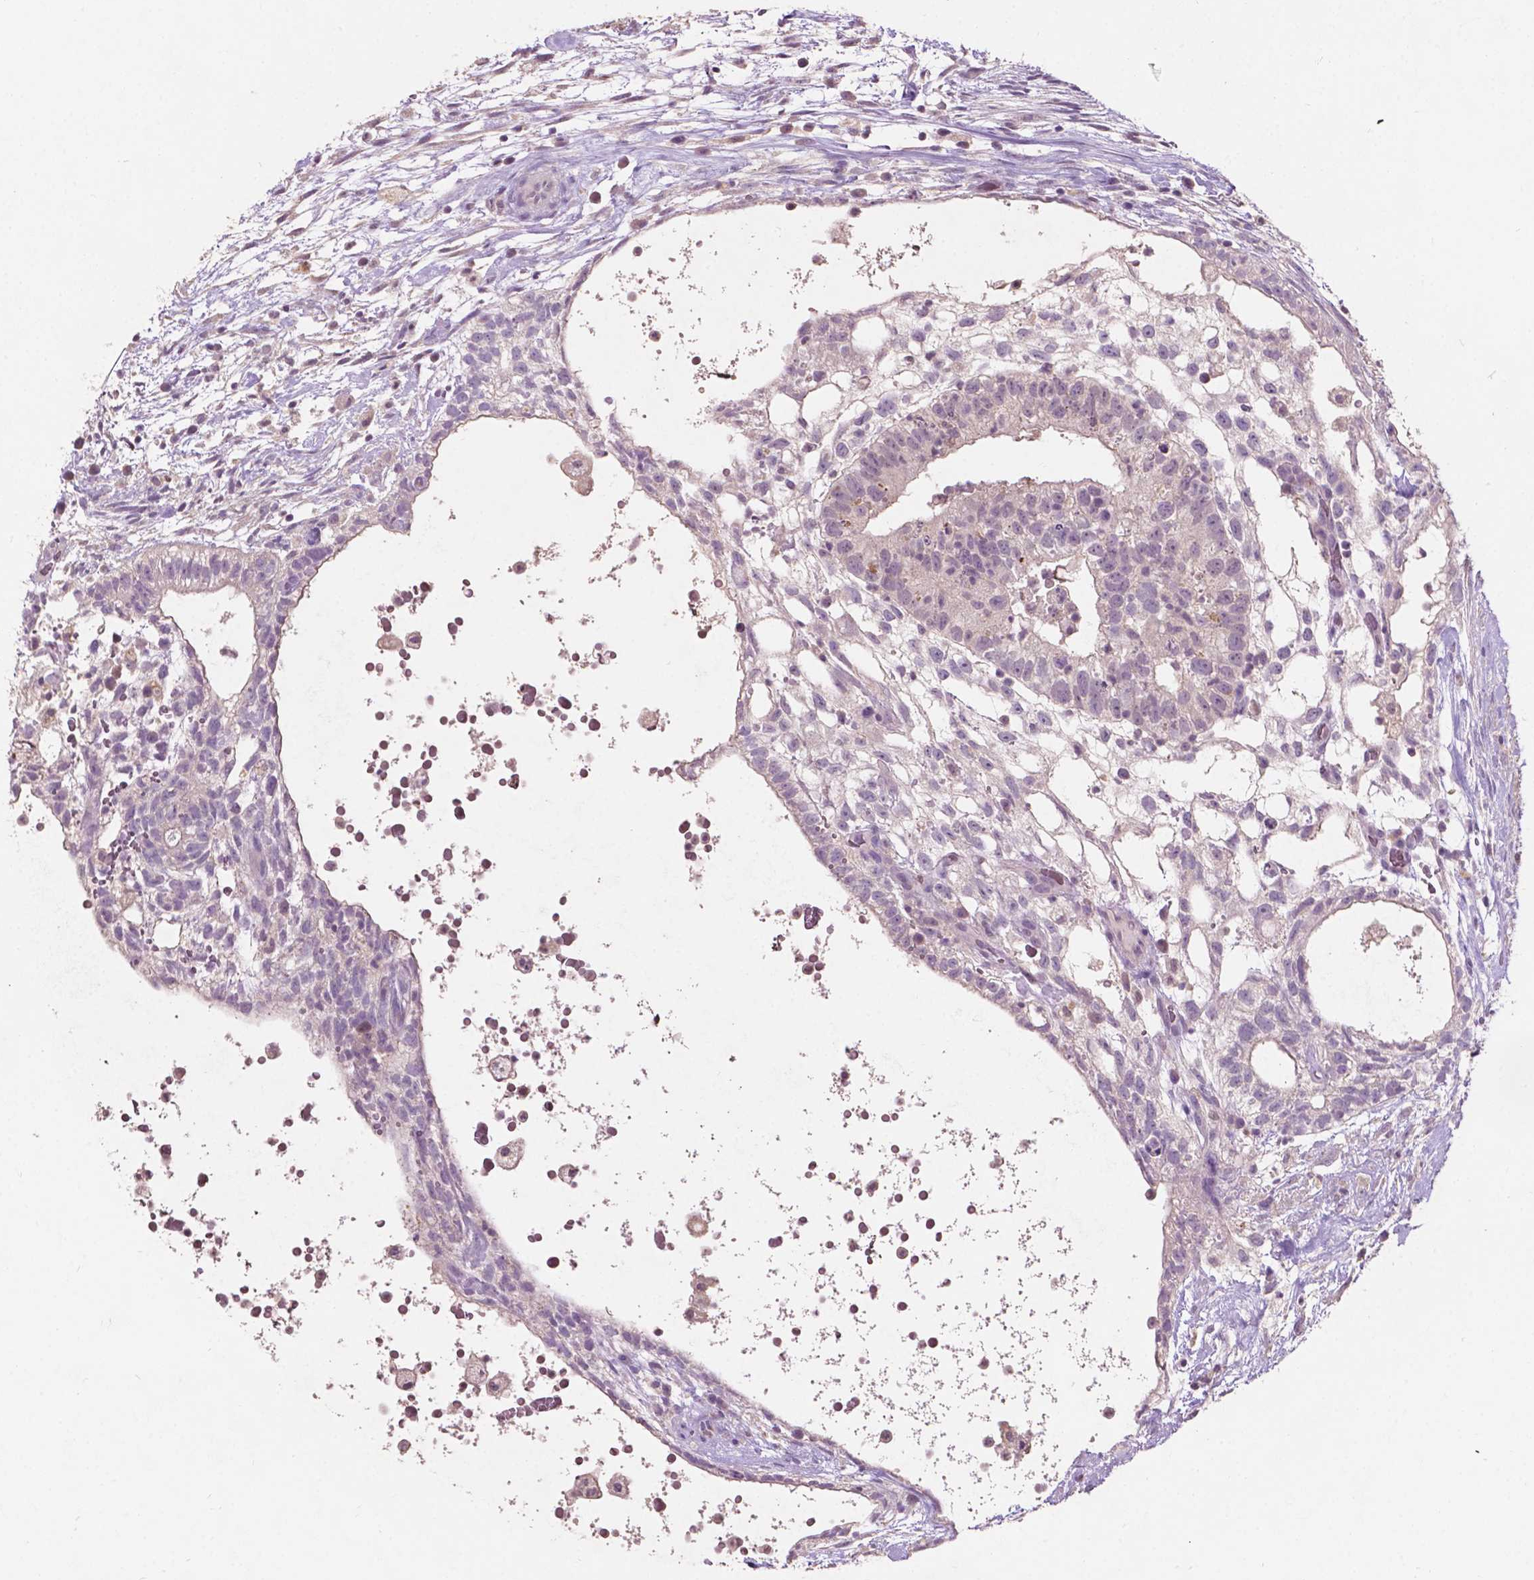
{"staining": {"intensity": "negative", "quantity": "none", "location": "none"}, "tissue": "testis cancer", "cell_type": "Tumor cells", "image_type": "cancer", "snomed": [{"axis": "morphology", "description": "Normal tissue, NOS"}, {"axis": "morphology", "description": "Carcinoma, Embryonal, NOS"}, {"axis": "topography", "description": "Testis"}], "caption": "The IHC photomicrograph has no significant expression in tumor cells of testis cancer tissue. (Brightfield microscopy of DAB IHC at high magnification).", "gene": "TM6SF2", "patient": {"sex": "male", "age": 32}}